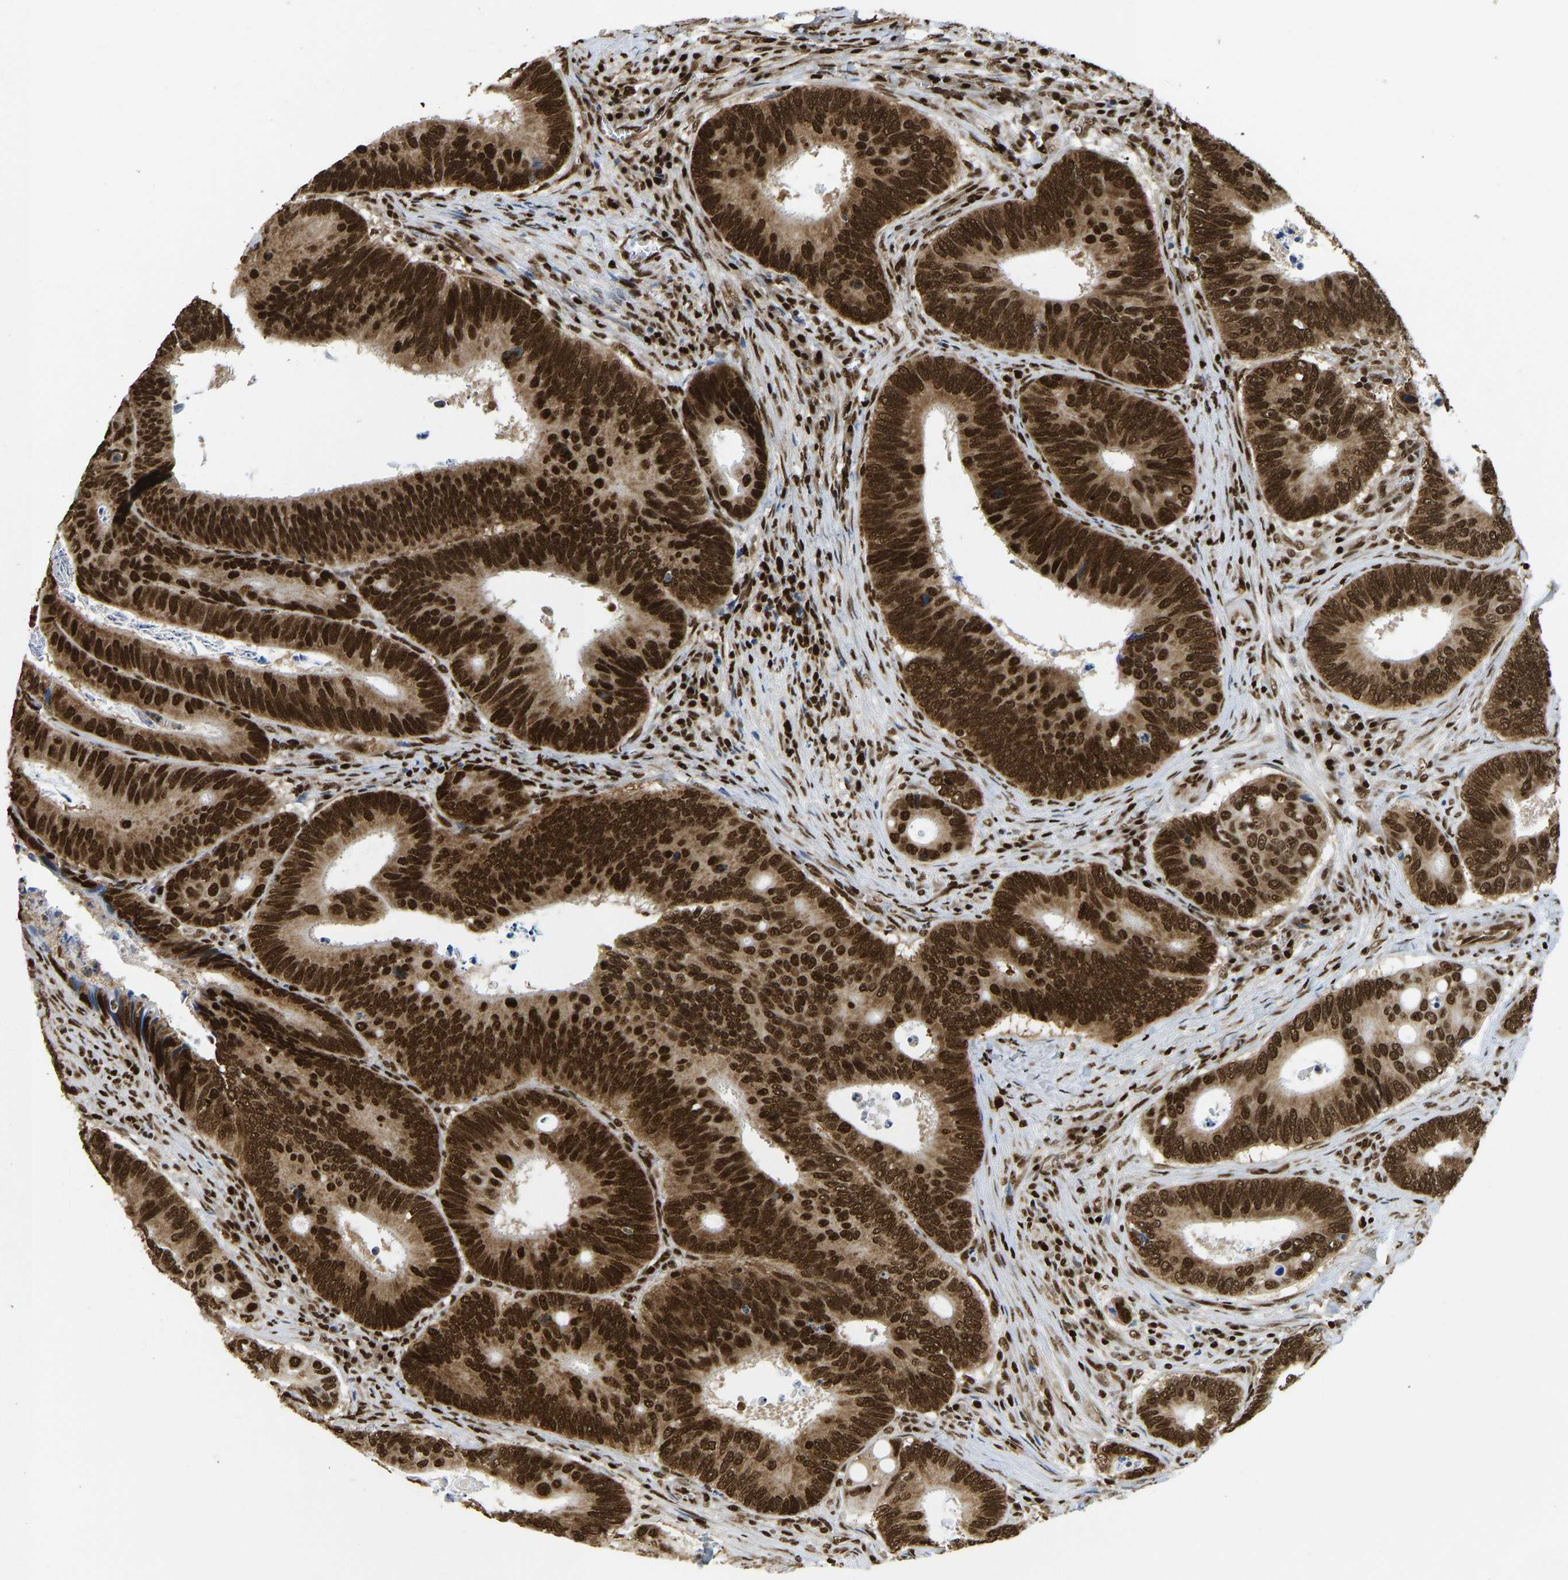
{"staining": {"intensity": "strong", "quantity": ">75%", "location": "cytoplasmic/membranous,nuclear"}, "tissue": "colorectal cancer", "cell_type": "Tumor cells", "image_type": "cancer", "snomed": [{"axis": "morphology", "description": "Inflammation, NOS"}, {"axis": "morphology", "description": "Adenocarcinoma, NOS"}, {"axis": "topography", "description": "Colon"}], "caption": "Immunohistochemistry (IHC) micrograph of human colorectal cancer (adenocarcinoma) stained for a protein (brown), which reveals high levels of strong cytoplasmic/membranous and nuclear expression in approximately >75% of tumor cells.", "gene": "ZSCAN20", "patient": {"sex": "male", "age": 72}}